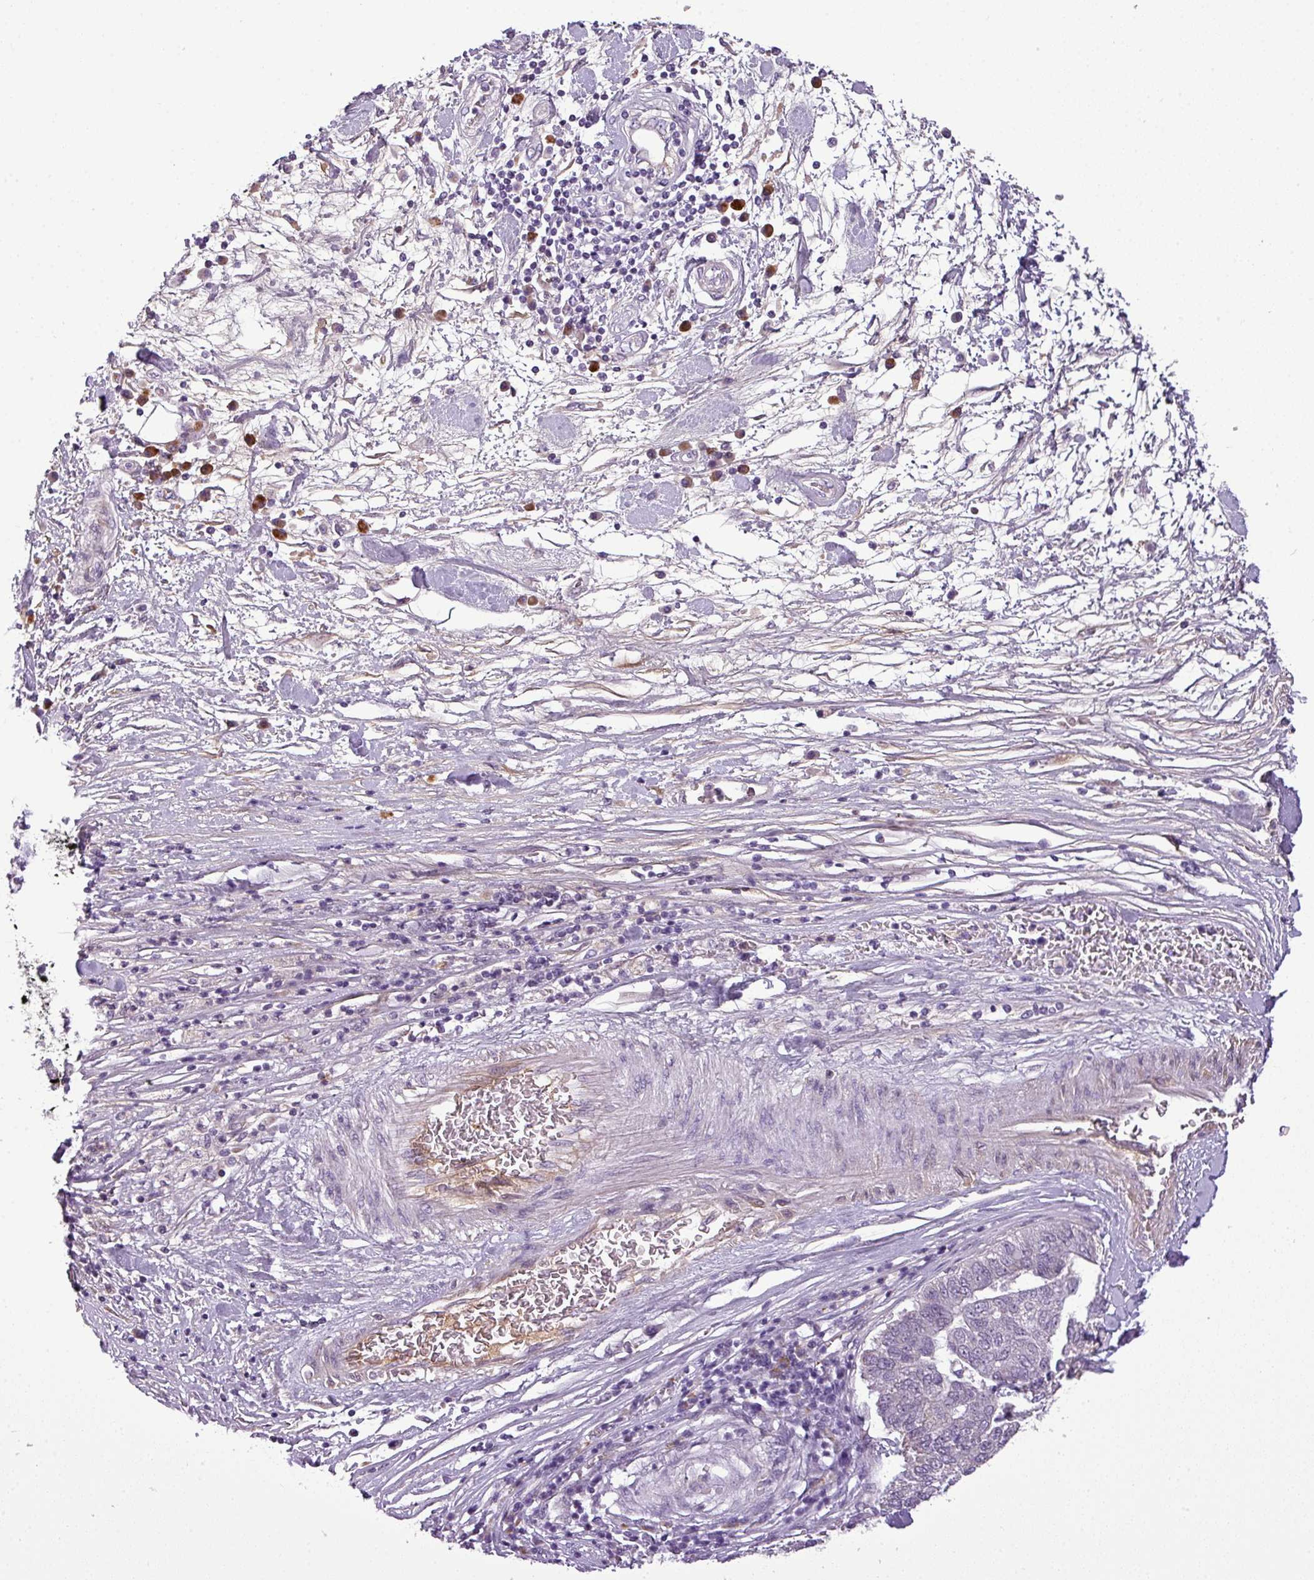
{"staining": {"intensity": "negative", "quantity": "none", "location": "none"}, "tissue": "pancreatic cancer", "cell_type": "Tumor cells", "image_type": "cancer", "snomed": [{"axis": "morphology", "description": "Adenocarcinoma, NOS"}, {"axis": "topography", "description": "Pancreas"}], "caption": "This histopathology image is of pancreatic cancer (adenocarcinoma) stained with immunohistochemistry to label a protein in brown with the nuclei are counter-stained blue. There is no staining in tumor cells.", "gene": "C4B", "patient": {"sex": "female", "age": 61}}